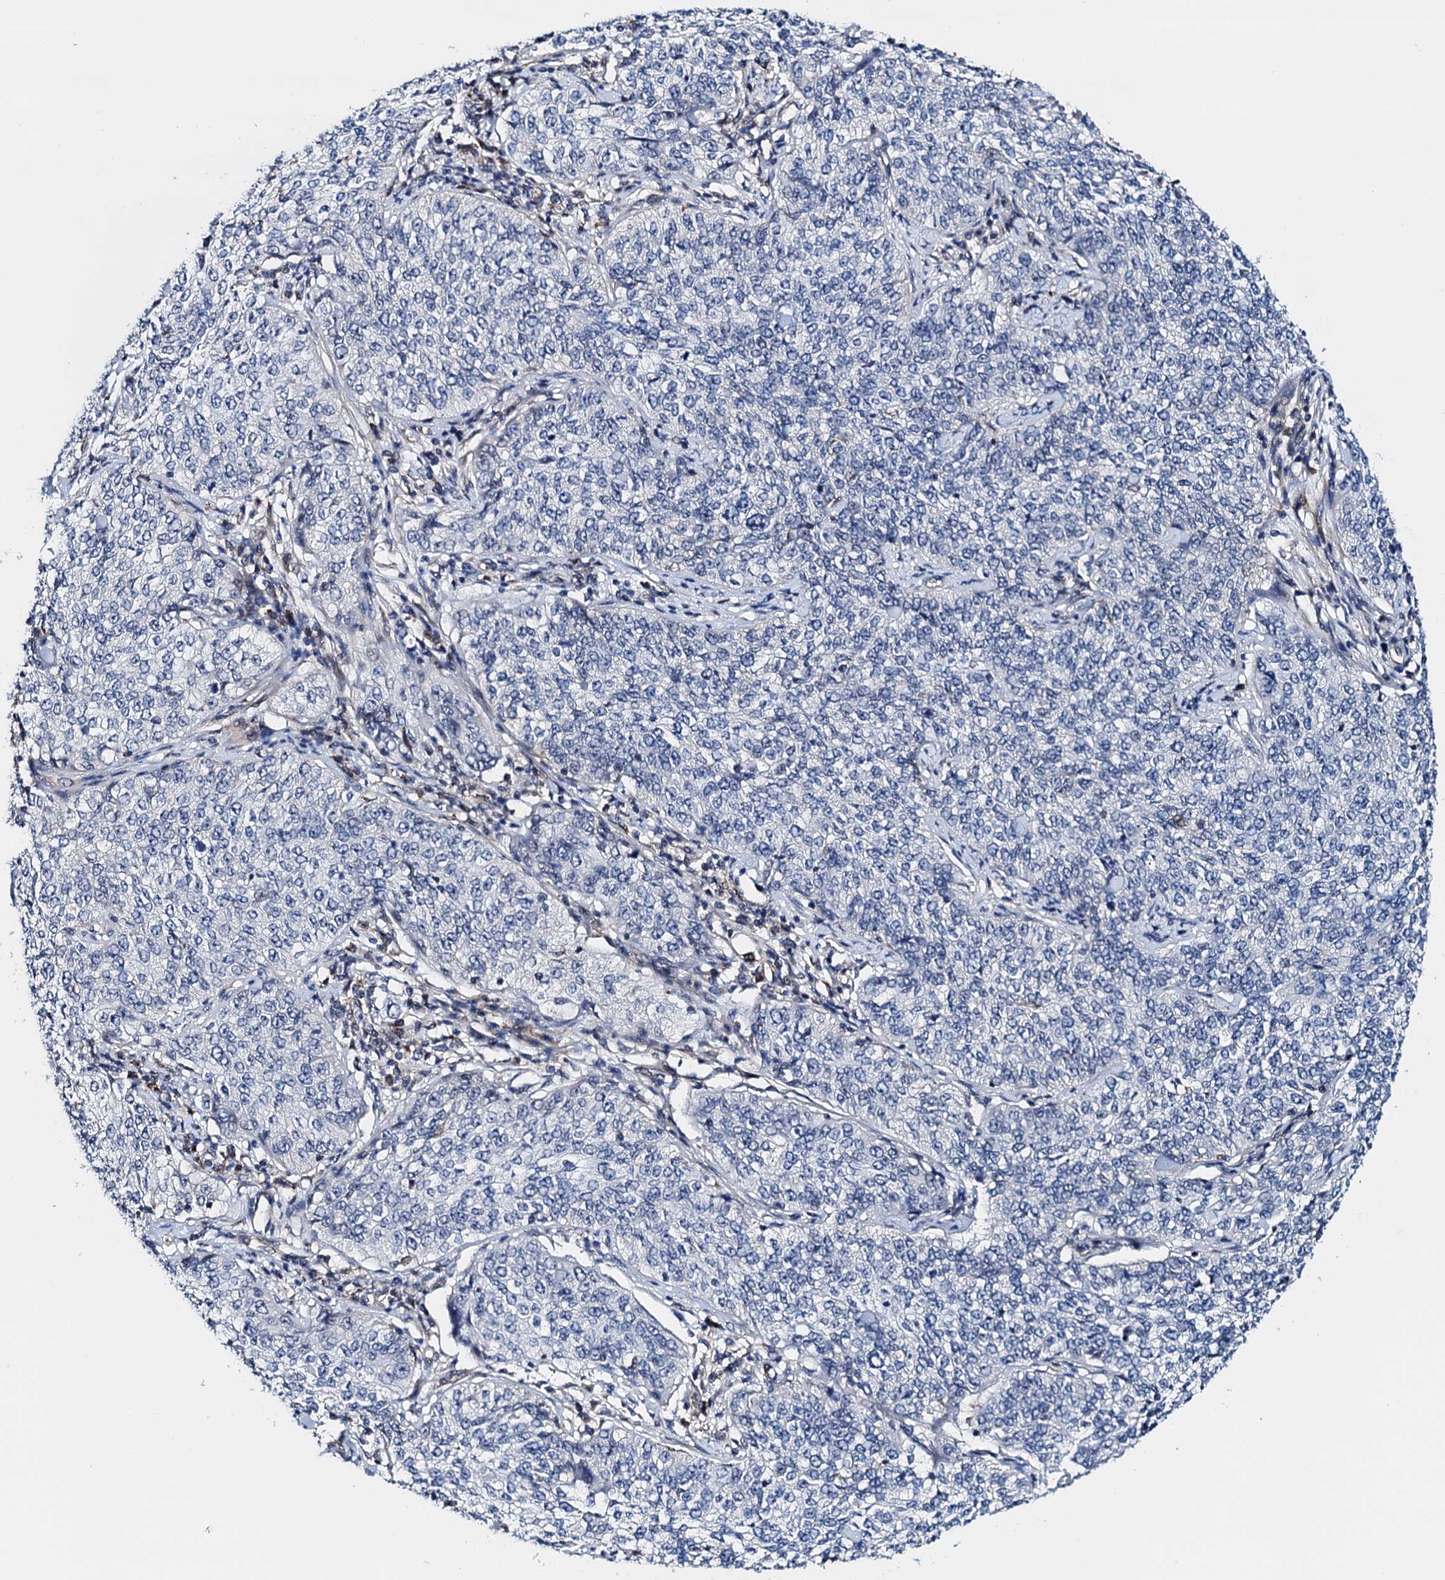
{"staining": {"intensity": "negative", "quantity": "none", "location": "none"}, "tissue": "cervical cancer", "cell_type": "Tumor cells", "image_type": "cancer", "snomed": [{"axis": "morphology", "description": "Squamous cell carcinoma, NOS"}, {"axis": "topography", "description": "Cervix"}], "caption": "The image reveals no staining of tumor cells in cervical cancer (squamous cell carcinoma).", "gene": "COA4", "patient": {"sex": "female", "age": 35}}